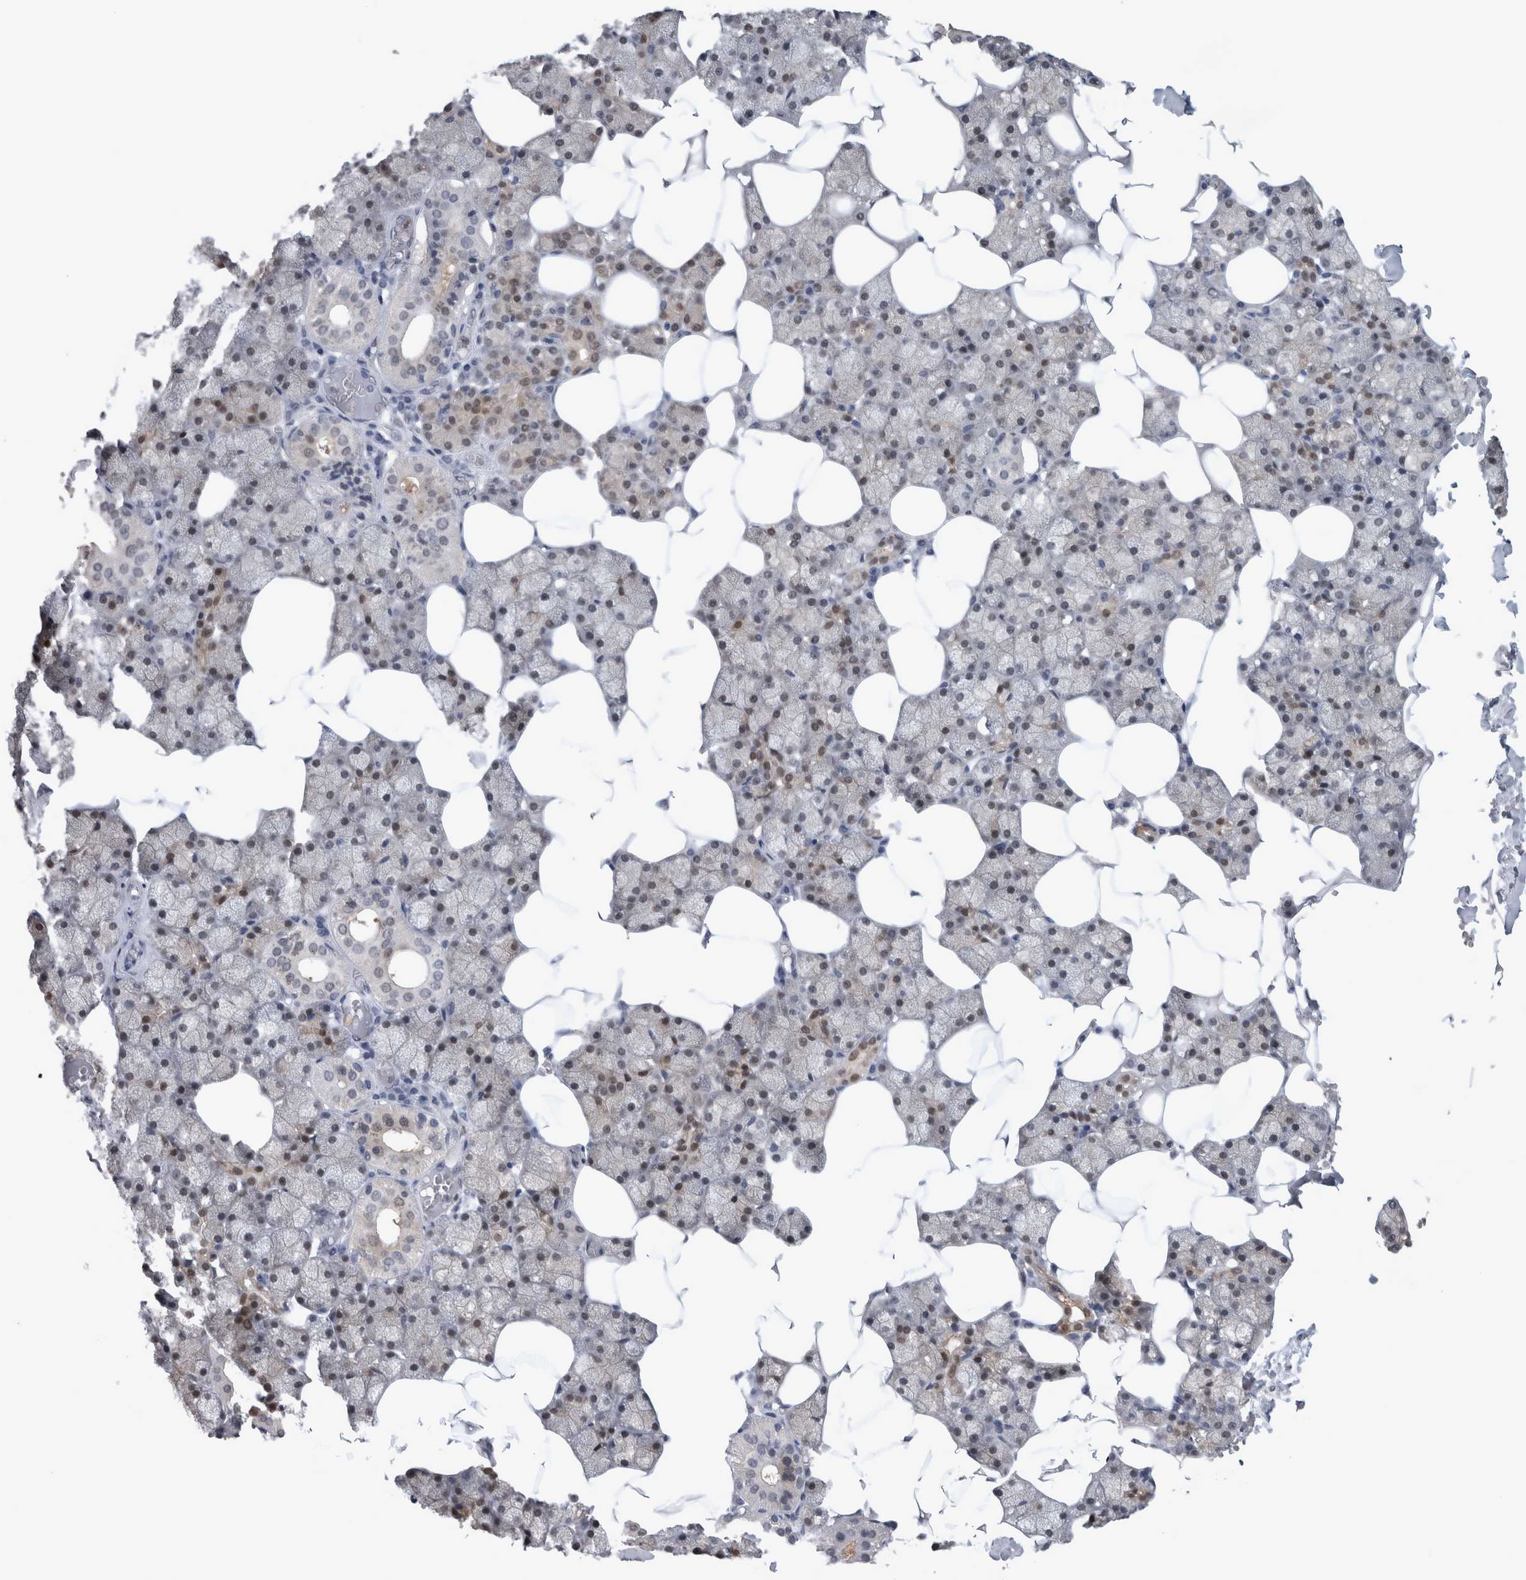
{"staining": {"intensity": "strong", "quantity": "<25%", "location": "cytoplasmic/membranous,nuclear"}, "tissue": "salivary gland", "cell_type": "Glandular cells", "image_type": "normal", "snomed": [{"axis": "morphology", "description": "Normal tissue, NOS"}, {"axis": "topography", "description": "Salivary gland"}], "caption": "This micrograph reveals IHC staining of benign salivary gland, with medium strong cytoplasmic/membranous,nuclear expression in about <25% of glandular cells.", "gene": "NAPRT", "patient": {"sex": "male", "age": 62}}